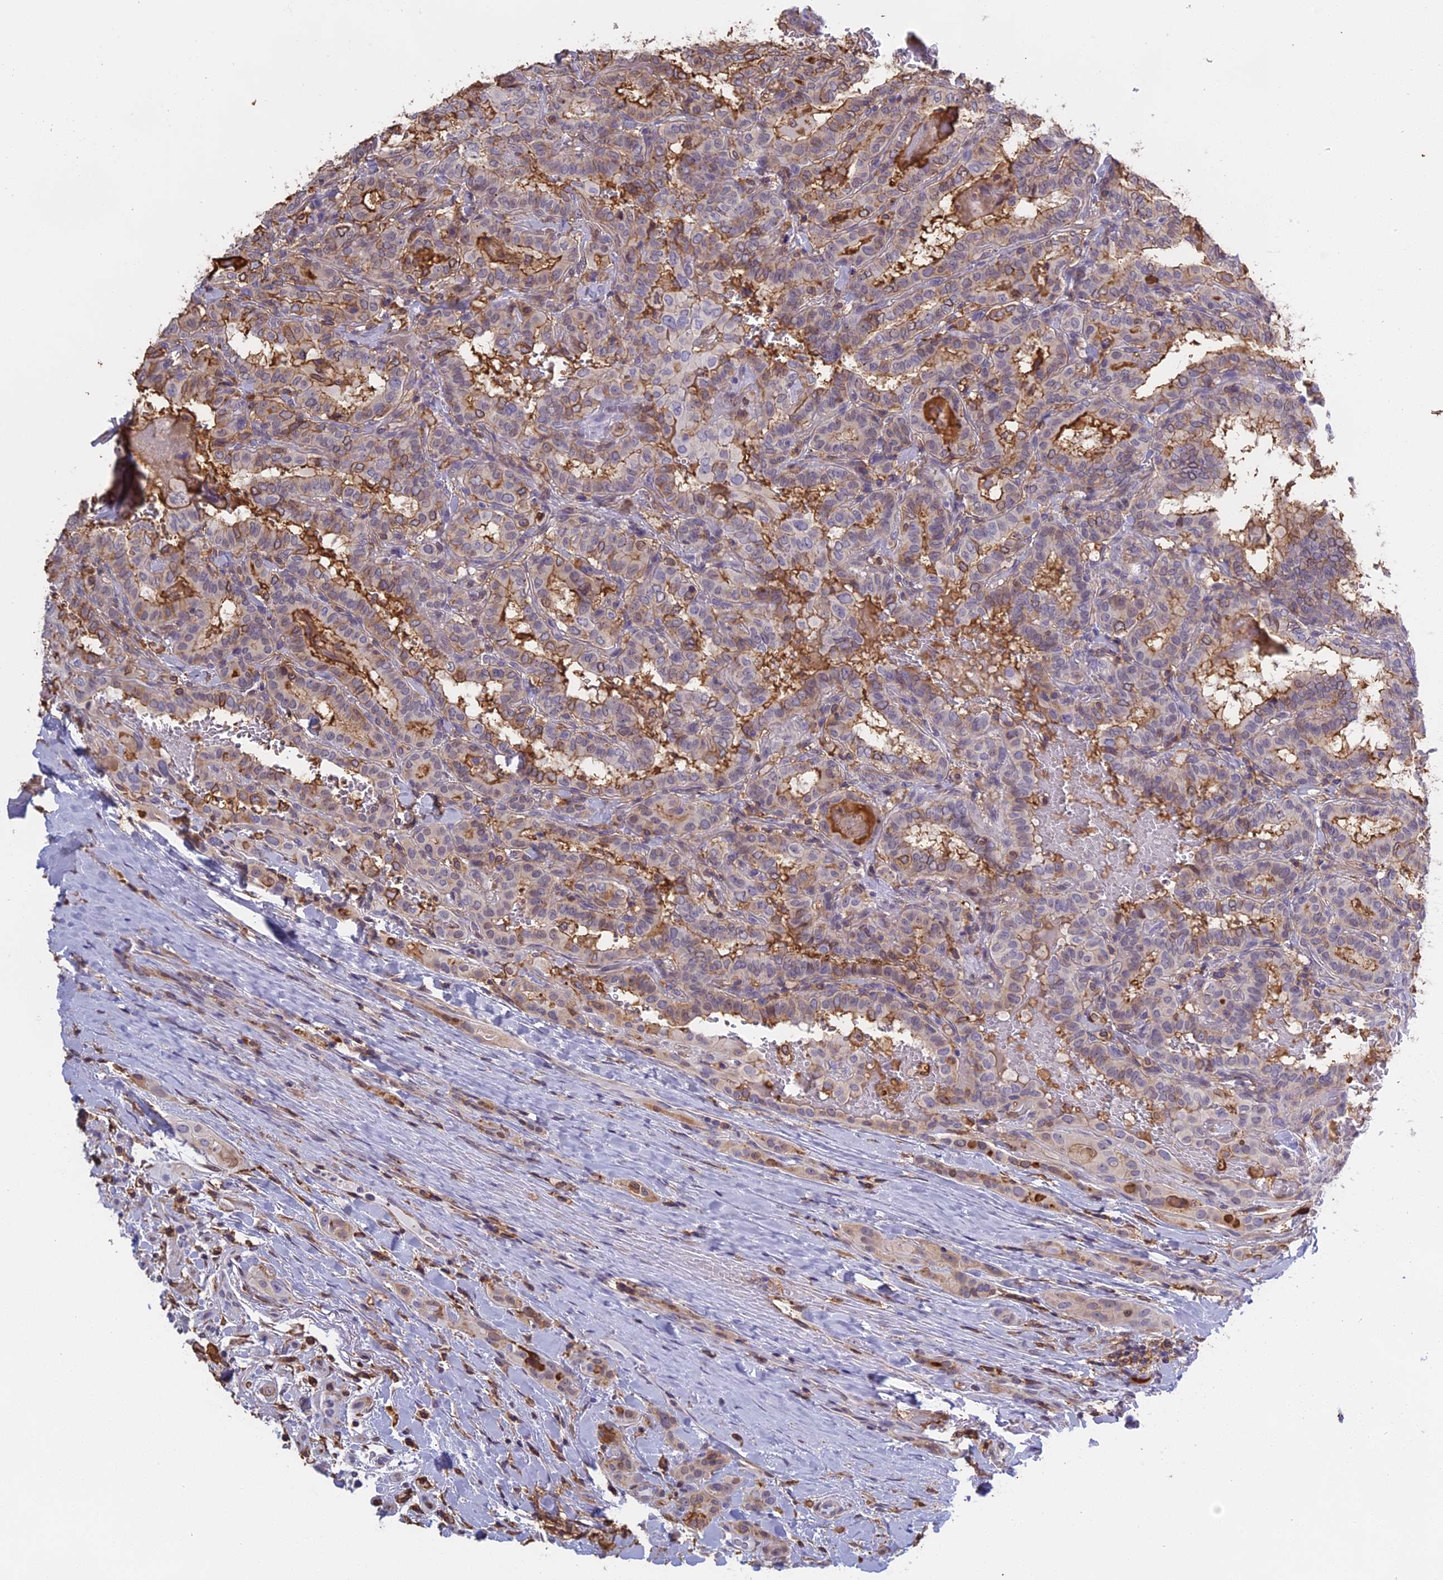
{"staining": {"intensity": "moderate", "quantity": "25%-75%", "location": "cytoplasmic/membranous"}, "tissue": "thyroid cancer", "cell_type": "Tumor cells", "image_type": "cancer", "snomed": [{"axis": "morphology", "description": "Papillary adenocarcinoma, NOS"}, {"axis": "topography", "description": "Thyroid gland"}], "caption": "IHC of human papillary adenocarcinoma (thyroid) displays medium levels of moderate cytoplasmic/membranous positivity in approximately 25%-75% of tumor cells.", "gene": "TMEM255B", "patient": {"sex": "female", "age": 72}}